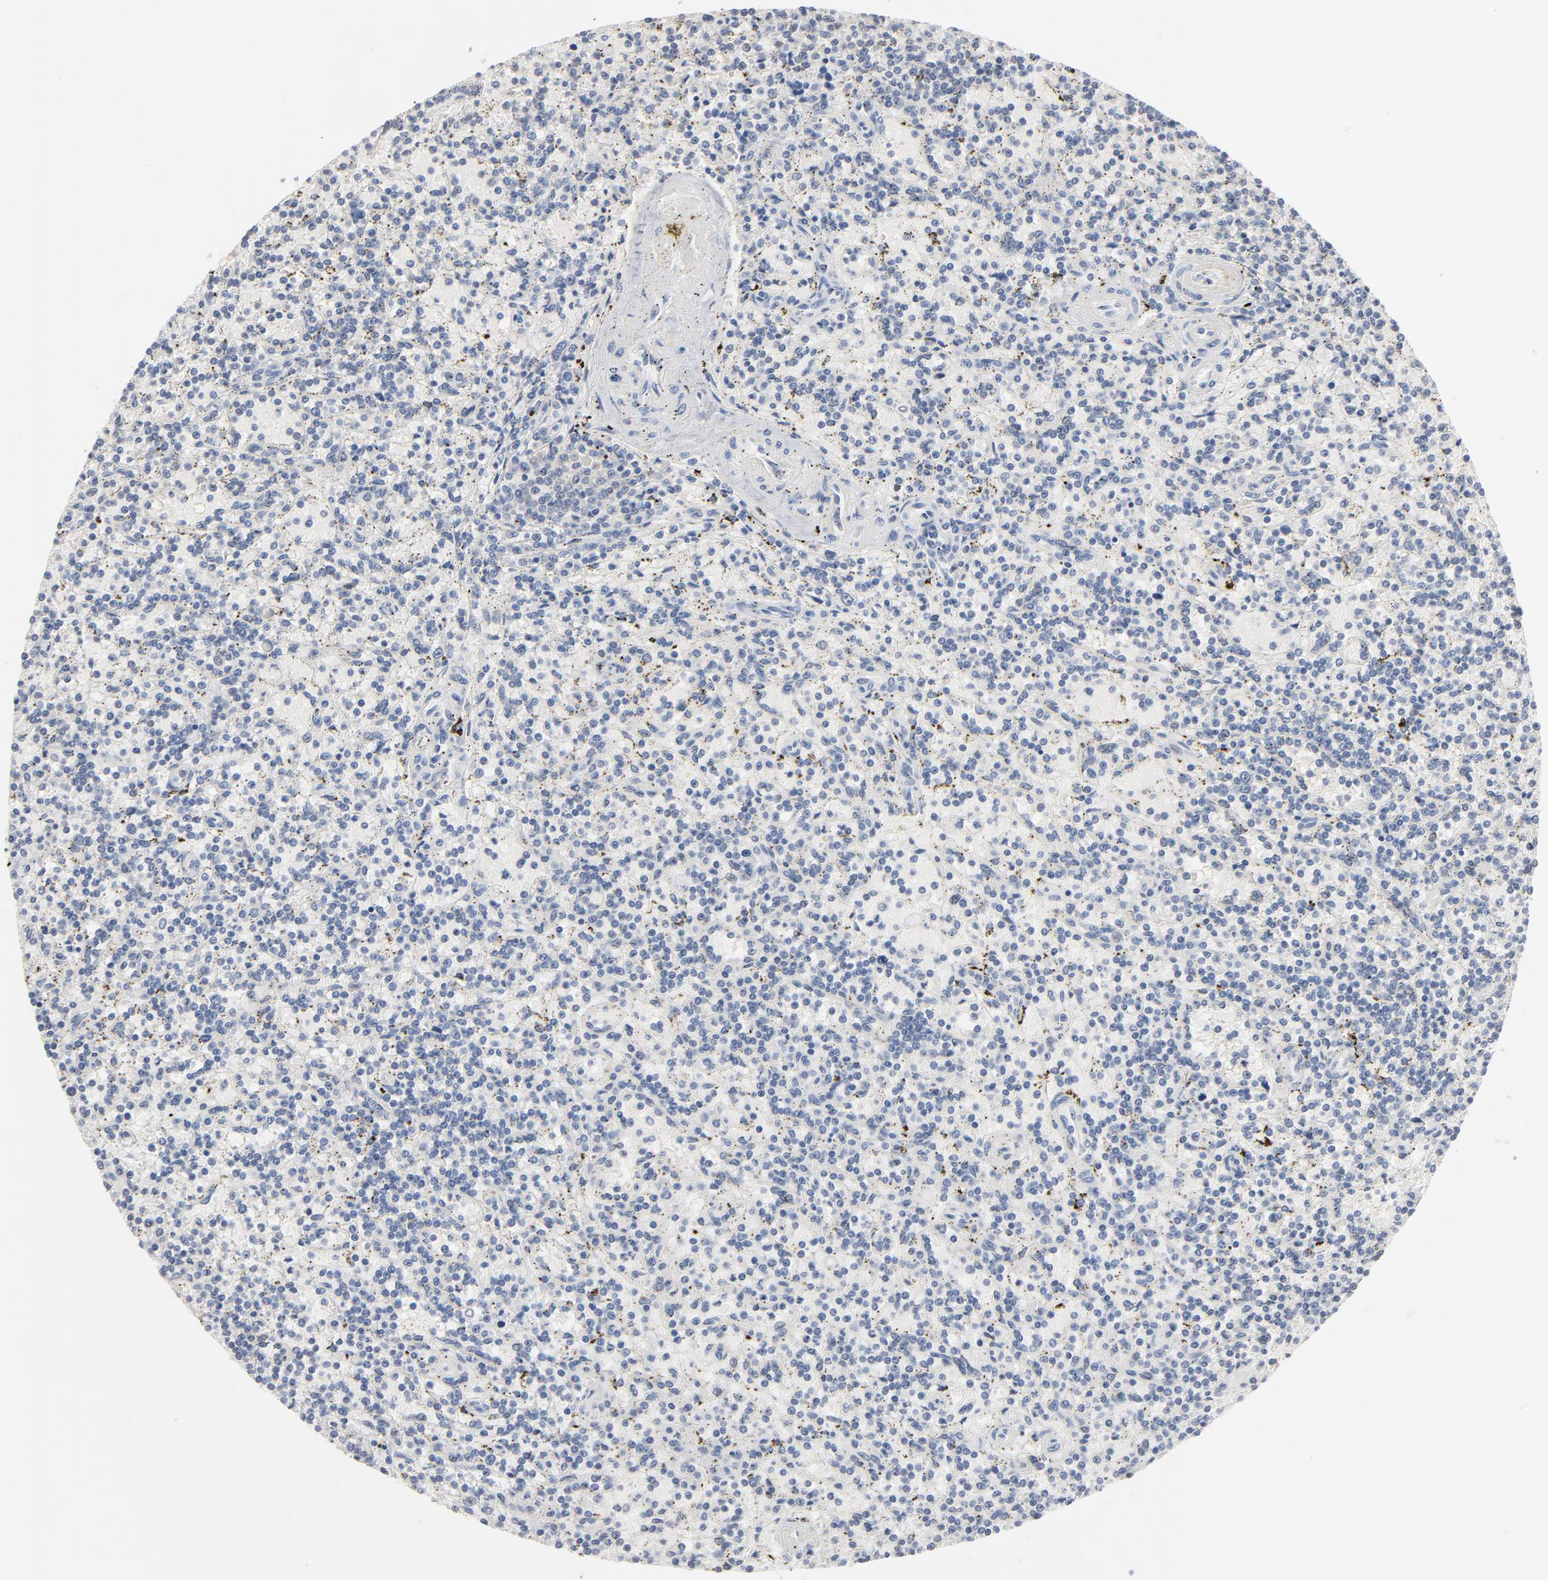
{"staining": {"intensity": "negative", "quantity": "none", "location": "none"}, "tissue": "lymphoma", "cell_type": "Tumor cells", "image_type": "cancer", "snomed": [{"axis": "morphology", "description": "Malignant lymphoma, non-Hodgkin's type, Low grade"}, {"axis": "topography", "description": "Spleen"}], "caption": "High magnification brightfield microscopy of lymphoma stained with DAB (brown) and counterstained with hematoxylin (blue): tumor cells show no significant positivity.", "gene": "EPCAM", "patient": {"sex": "male", "age": 73}}